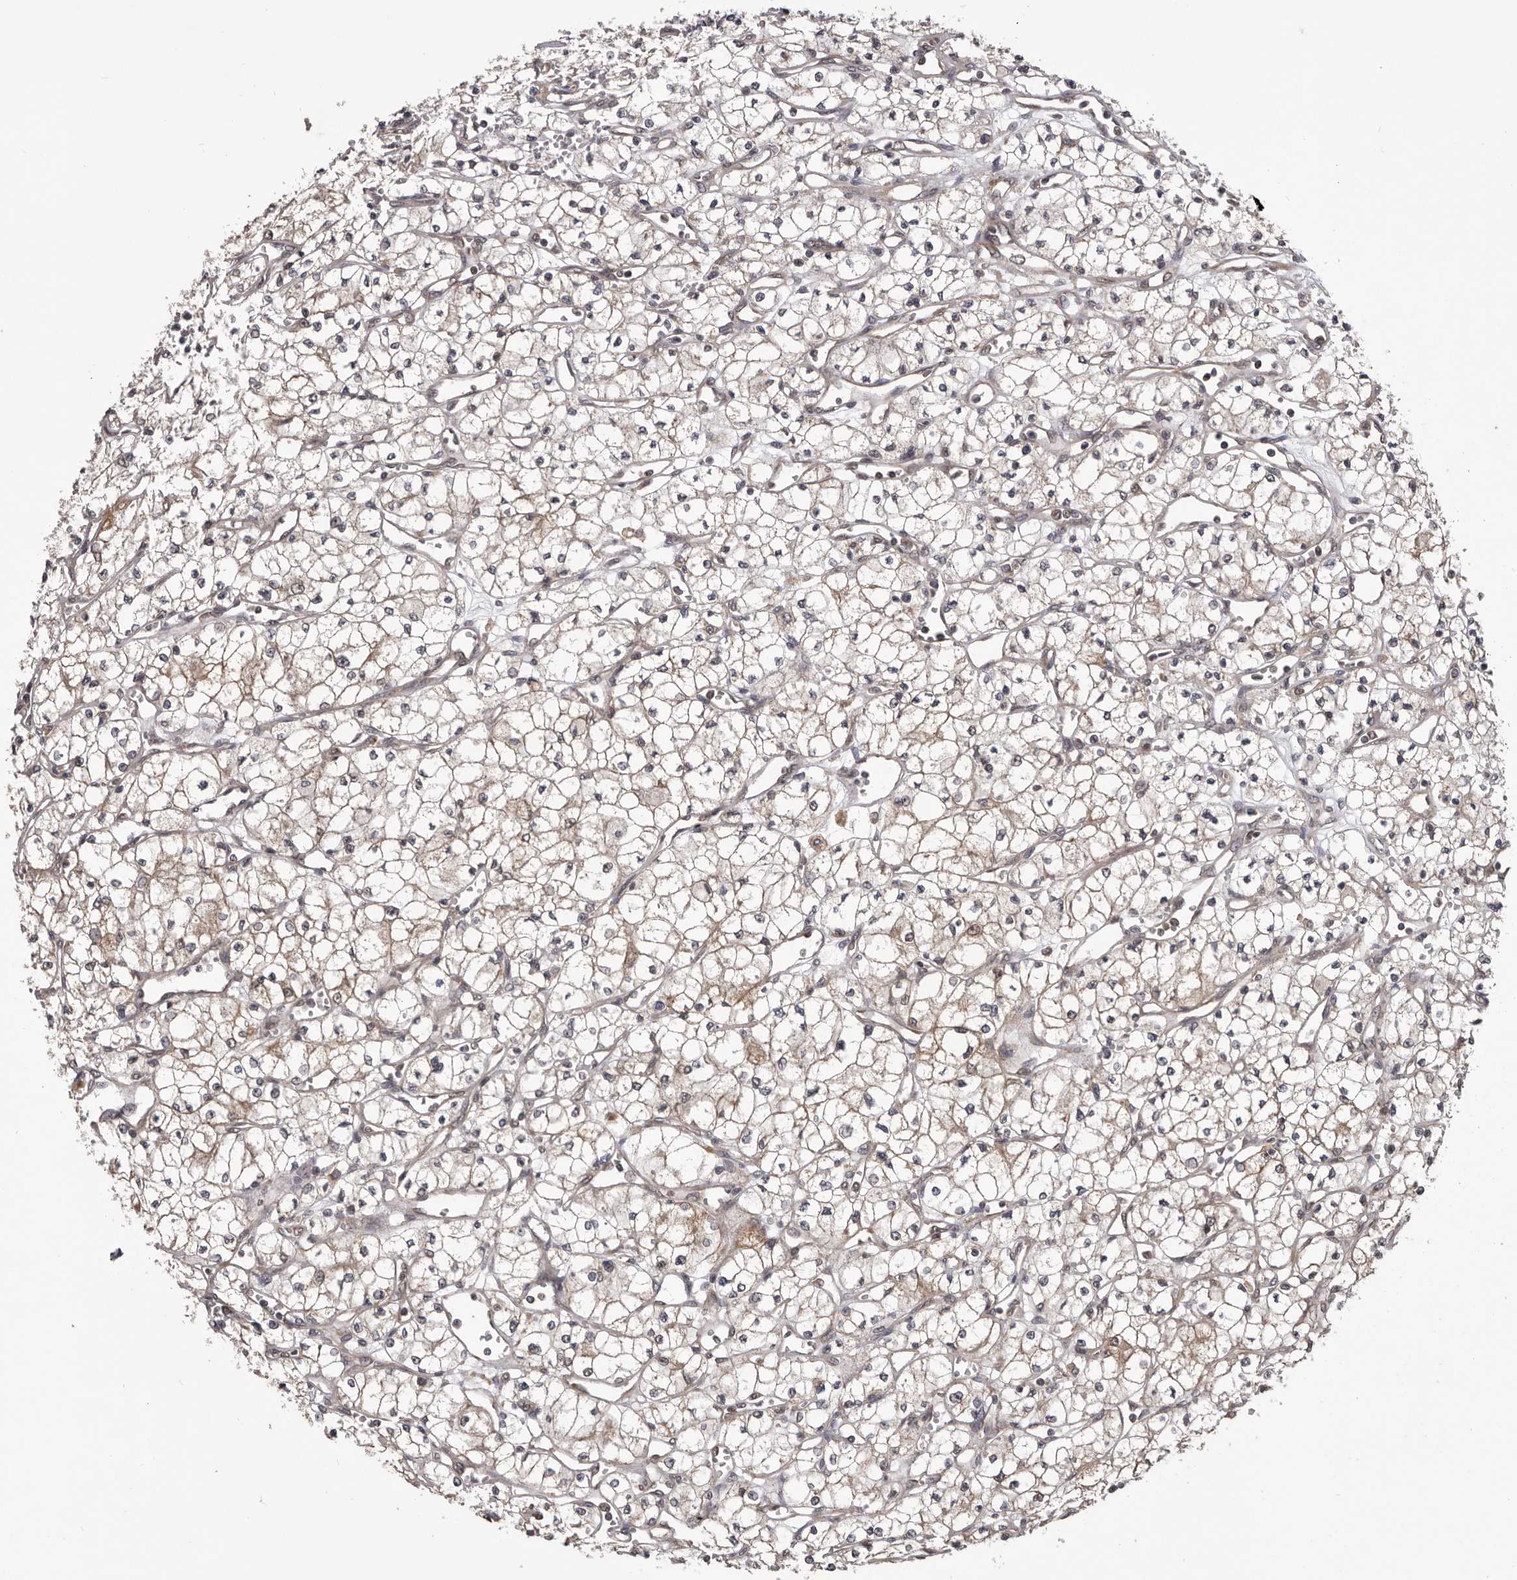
{"staining": {"intensity": "weak", "quantity": "<25%", "location": "cytoplasmic/membranous"}, "tissue": "renal cancer", "cell_type": "Tumor cells", "image_type": "cancer", "snomed": [{"axis": "morphology", "description": "Adenocarcinoma, NOS"}, {"axis": "topography", "description": "Kidney"}], "caption": "Tumor cells show no significant protein positivity in renal cancer (adenocarcinoma).", "gene": "CELF3", "patient": {"sex": "male", "age": 59}}